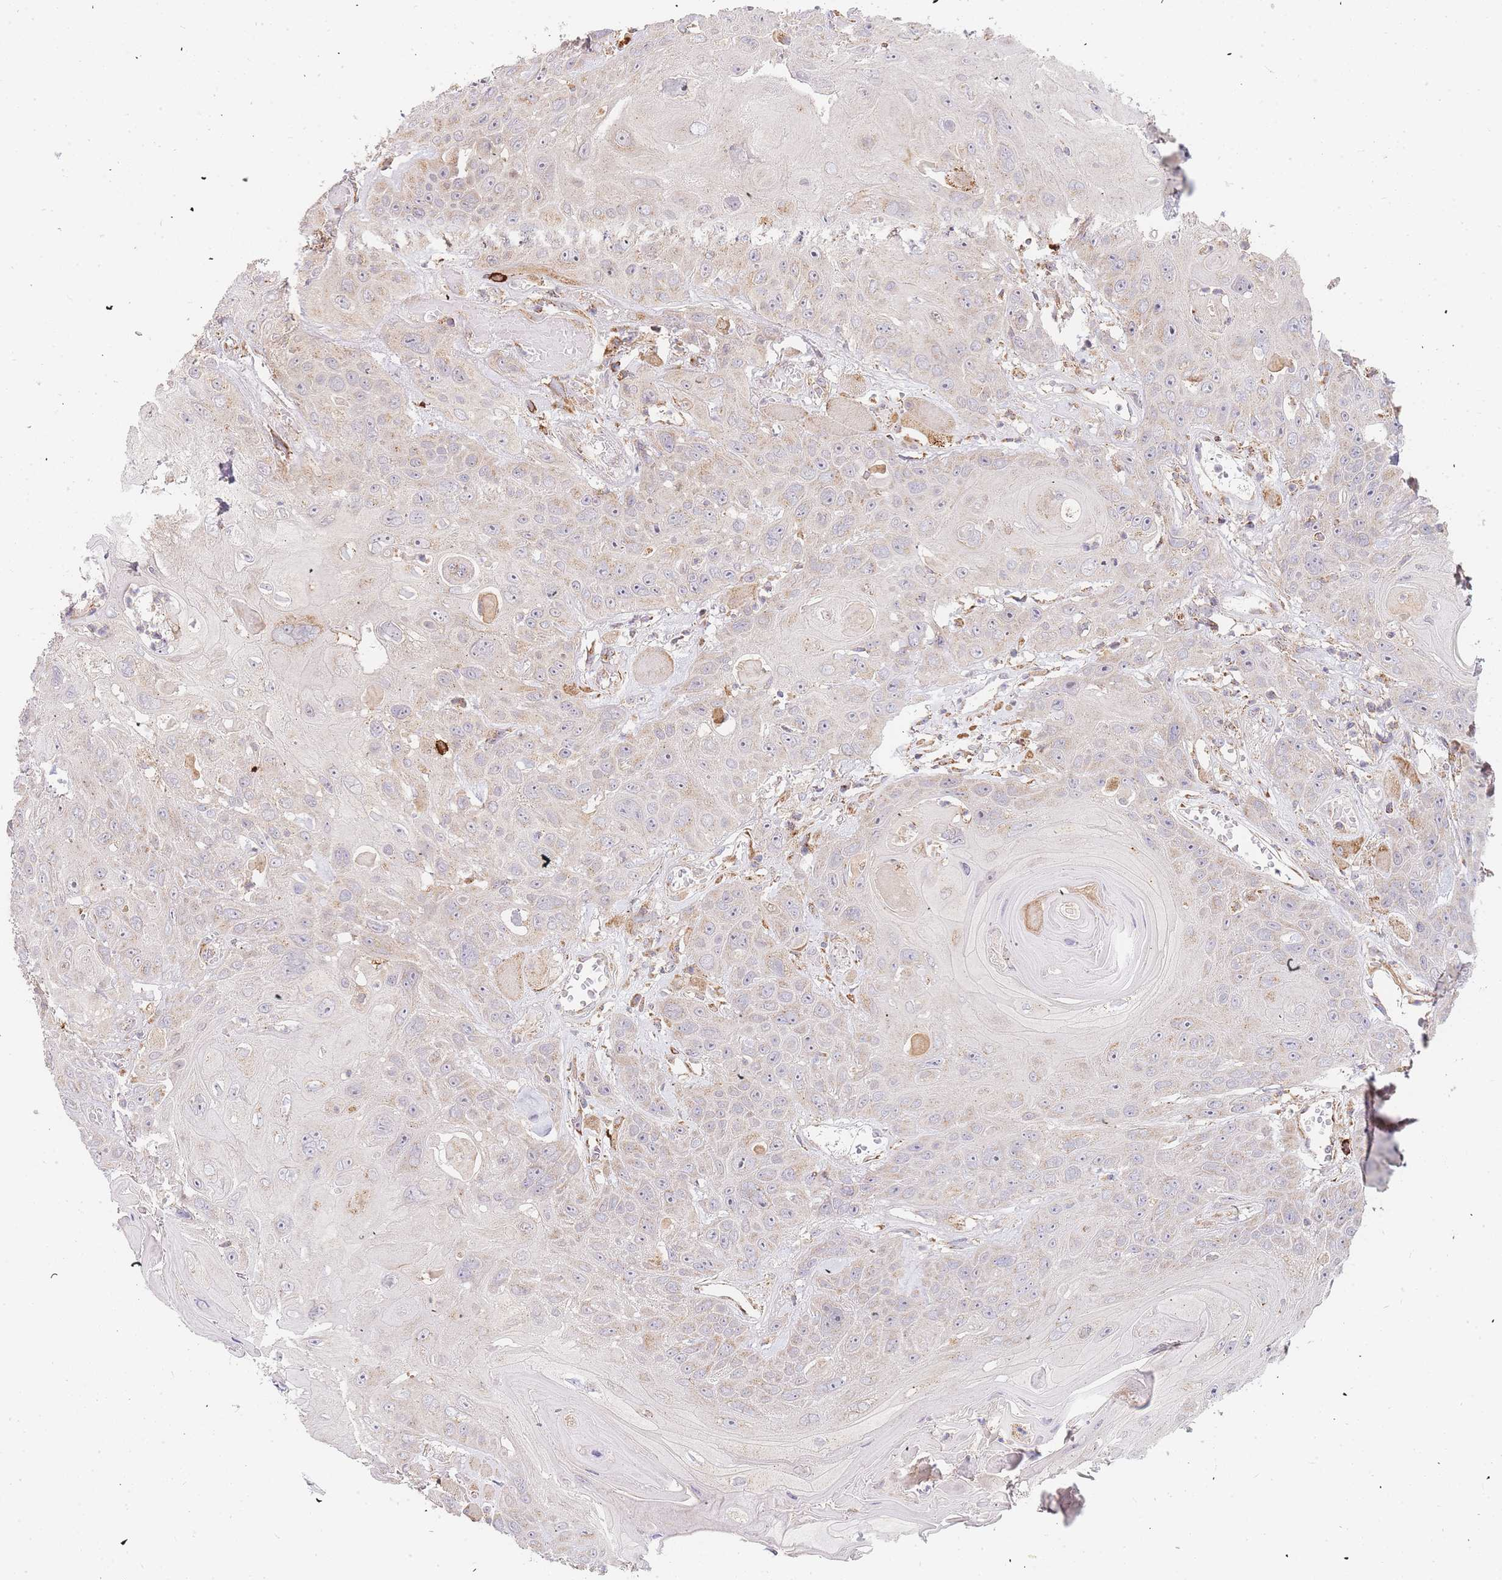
{"staining": {"intensity": "weak", "quantity": "25%-75%", "location": "cytoplasmic/membranous"}, "tissue": "head and neck cancer", "cell_type": "Tumor cells", "image_type": "cancer", "snomed": [{"axis": "morphology", "description": "Squamous cell carcinoma, NOS"}, {"axis": "topography", "description": "Head-Neck"}], "caption": "Head and neck cancer (squamous cell carcinoma) stained for a protein reveals weak cytoplasmic/membranous positivity in tumor cells. The staining is performed using DAB brown chromogen to label protein expression. The nuclei are counter-stained blue using hematoxylin.", "gene": "ADCY9", "patient": {"sex": "female", "age": 59}}